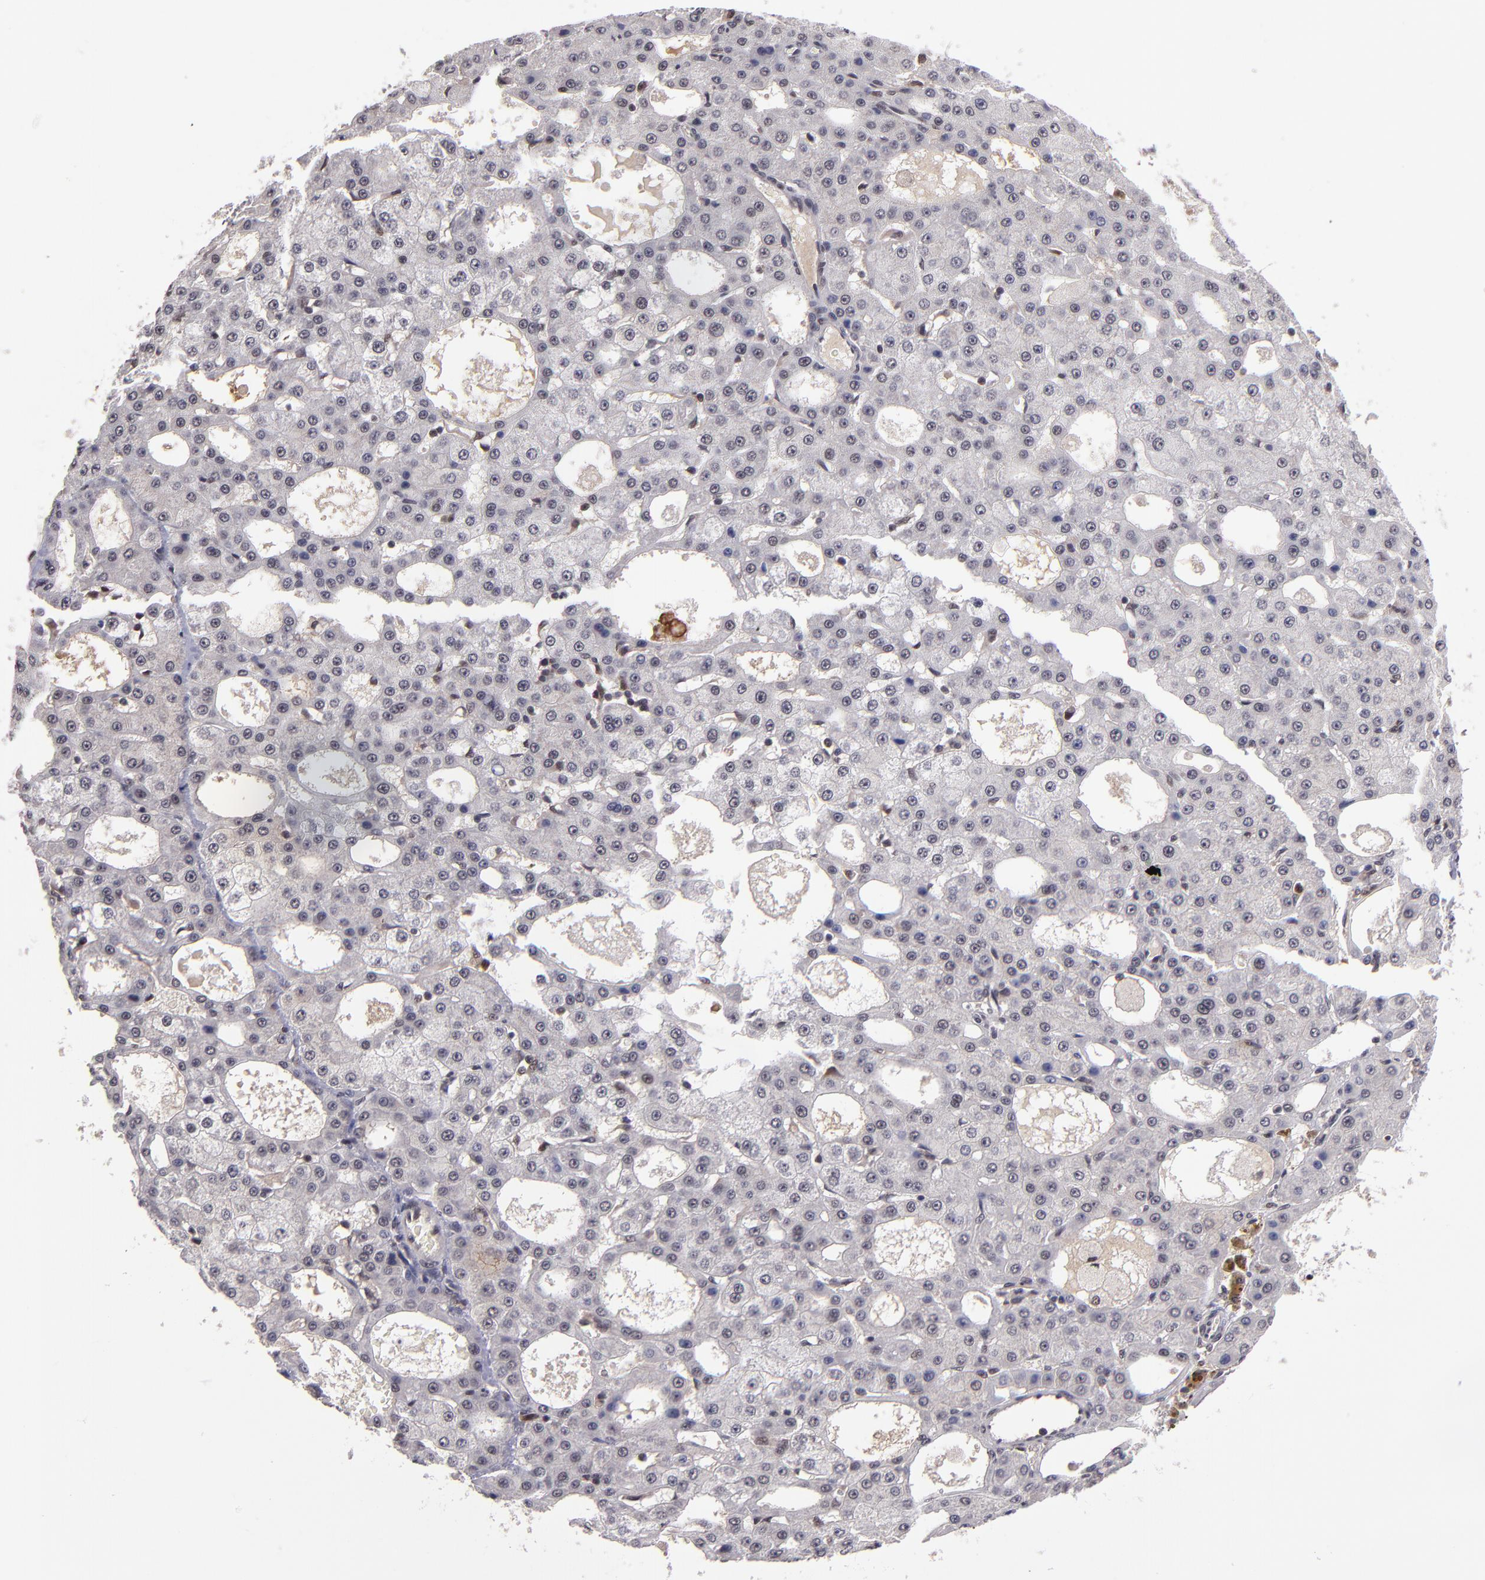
{"staining": {"intensity": "weak", "quantity": "<25%", "location": "nuclear"}, "tissue": "liver cancer", "cell_type": "Tumor cells", "image_type": "cancer", "snomed": [{"axis": "morphology", "description": "Carcinoma, Hepatocellular, NOS"}, {"axis": "topography", "description": "Liver"}], "caption": "The micrograph reveals no significant positivity in tumor cells of liver hepatocellular carcinoma. The staining was performed using DAB to visualize the protein expression in brown, while the nuclei were stained in blue with hematoxylin (Magnification: 20x).", "gene": "EP300", "patient": {"sex": "male", "age": 47}}